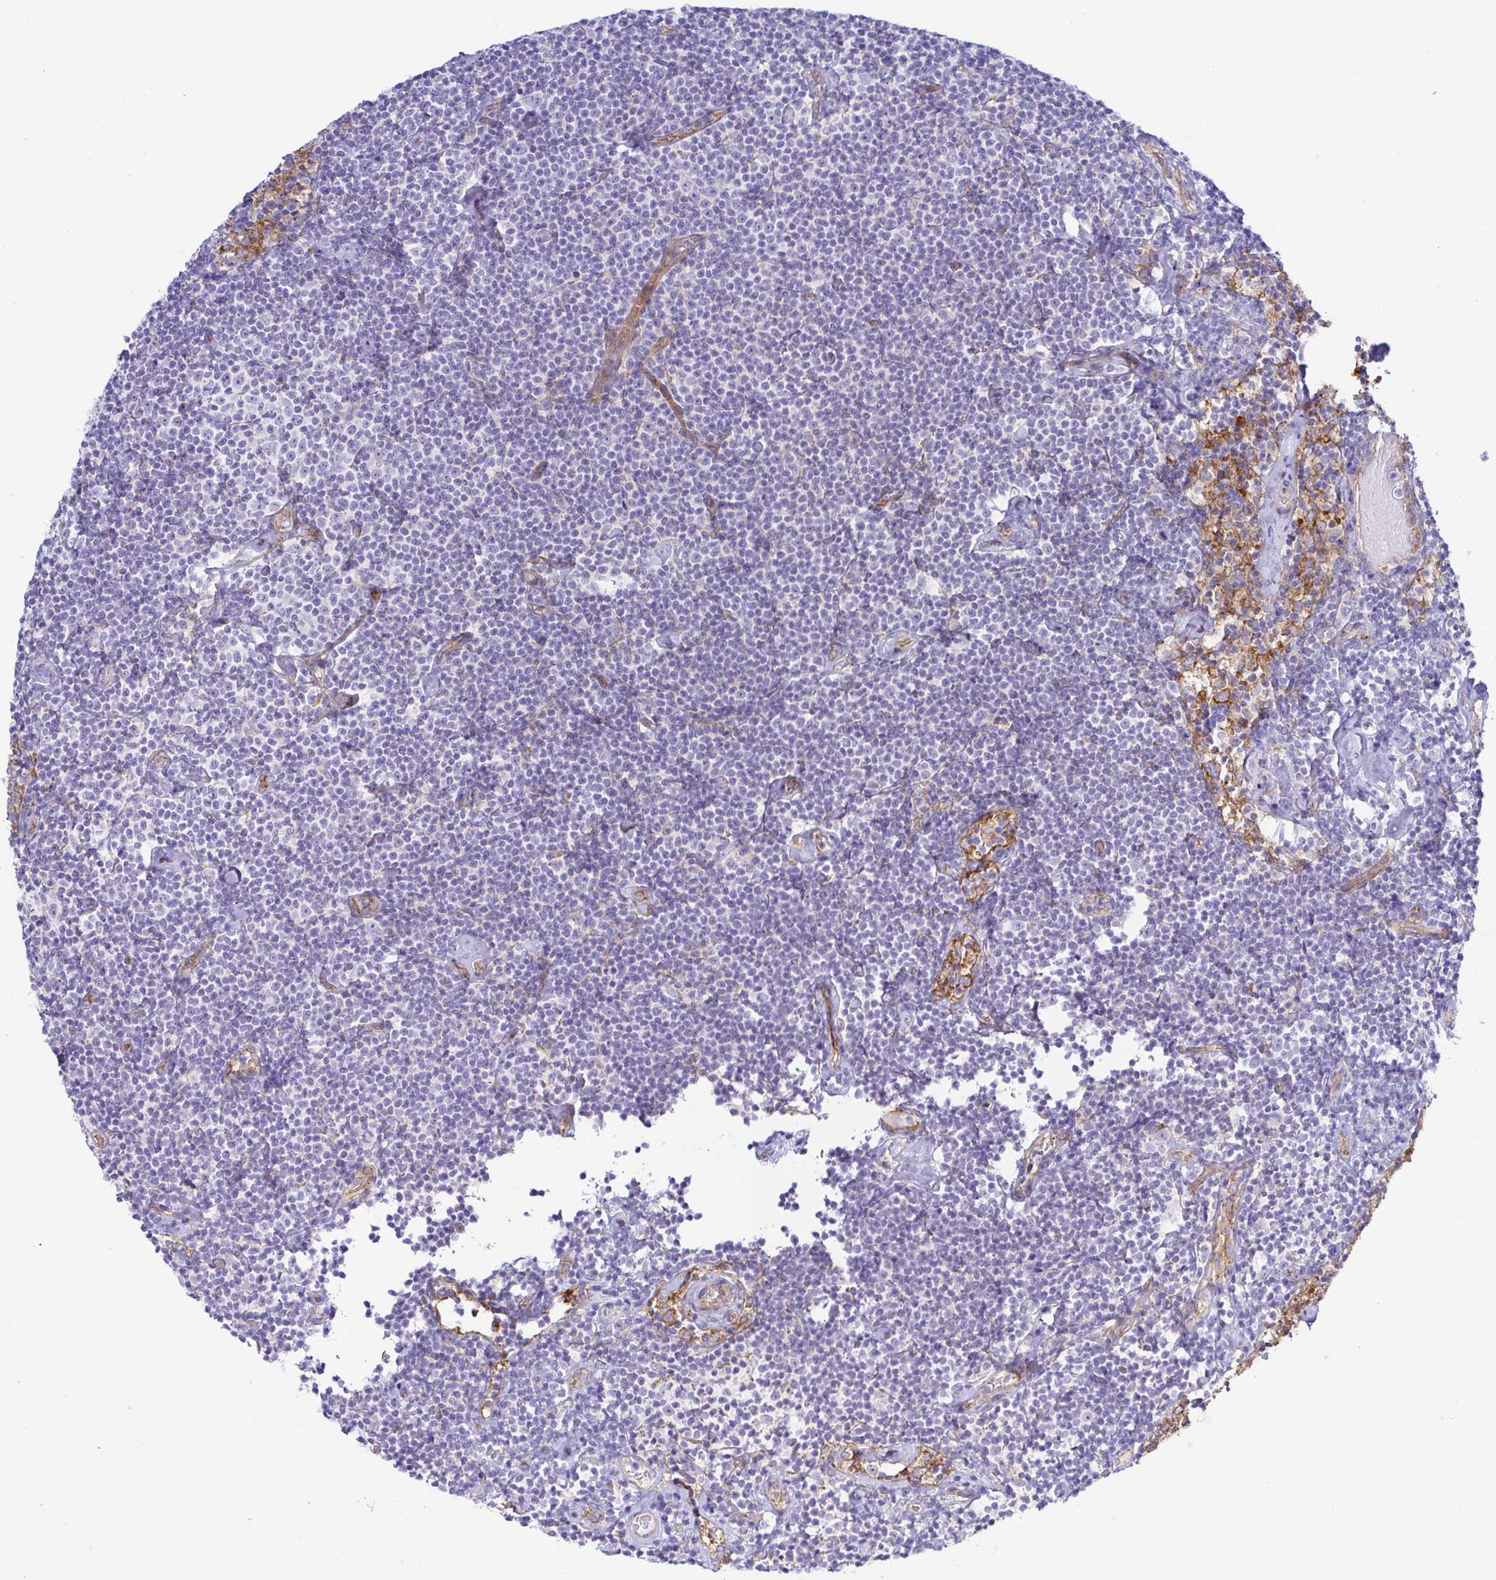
{"staining": {"intensity": "negative", "quantity": "none", "location": "none"}, "tissue": "lymphoma", "cell_type": "Tumor cells", "image_type": "cancer", "snomed": [{"axis": "morphology", "description": "Malignant lymphoma, non-Hodgkin's type, Low grade"}, {"axis": "topography", "description": "Lymph node"}], "caption": "IHC photomicrograph of low-grade malignant lymphoma, non-Hodgkin's type stained for a protein (brown), which demonstrates no positivity in tumor cells.", "gene": "ARL4D", "patient": {"sex": "male", "age": 81}}